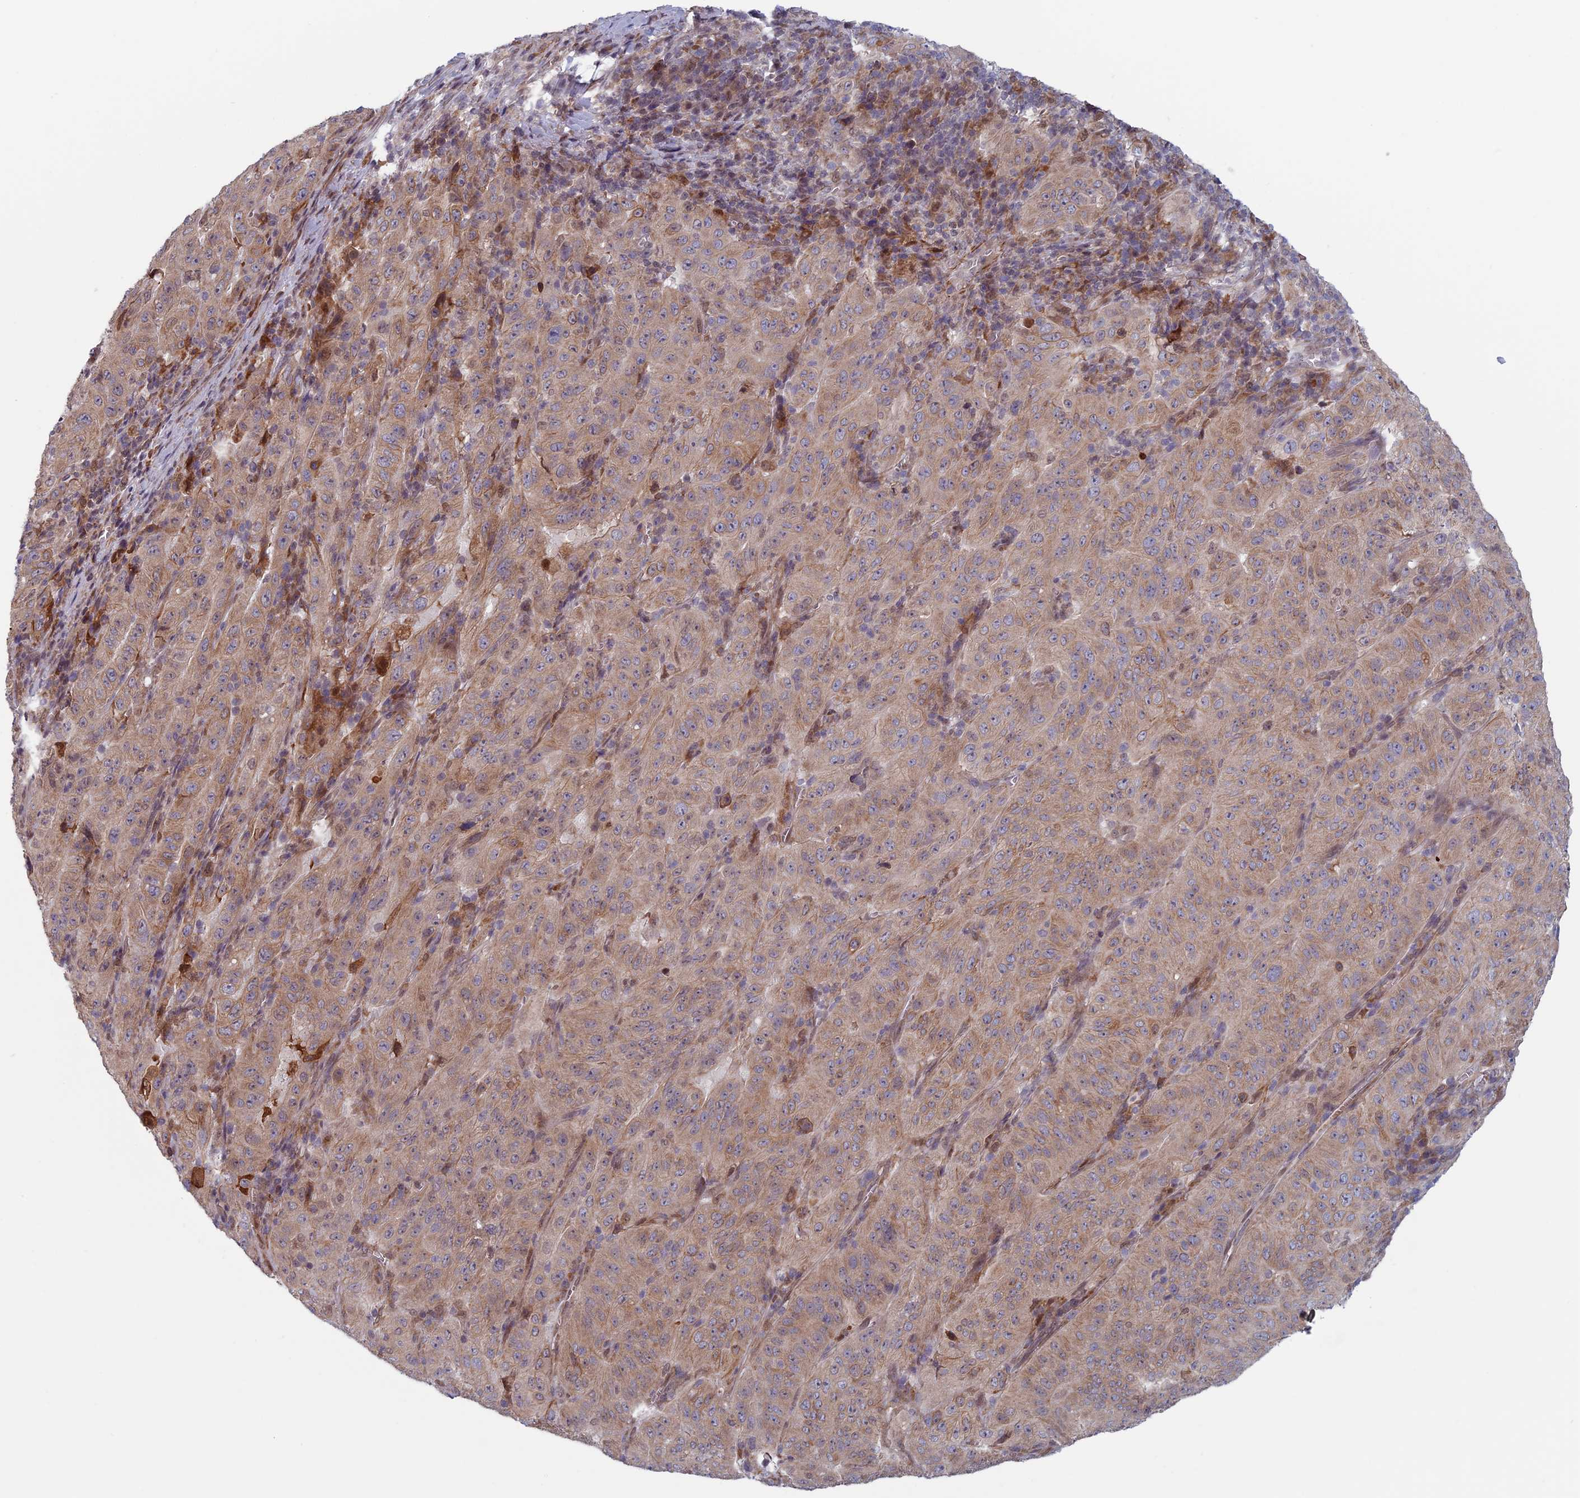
{"staining": {"intensity": "weak", "quantity": ">75%", "location": "cytoplasmic/membranous"}, "tissue": "pancreatic cancer", "cell_type": "Tumor cells", "image_type": "cancer", "snomed": [{"axis": "morphology", "description": "Adenocarcinoma, NOS"}, {"axis": "topography", "description": "Pancreas"}], "caption": "Pancreatic cancer was stained to show a protein in brown. There is low levels of weak cytoplasmic/membranous expression in about >75% of tumor cells.", "gene": "FADS1", "patient": {"sex": "male", "age": 63}}